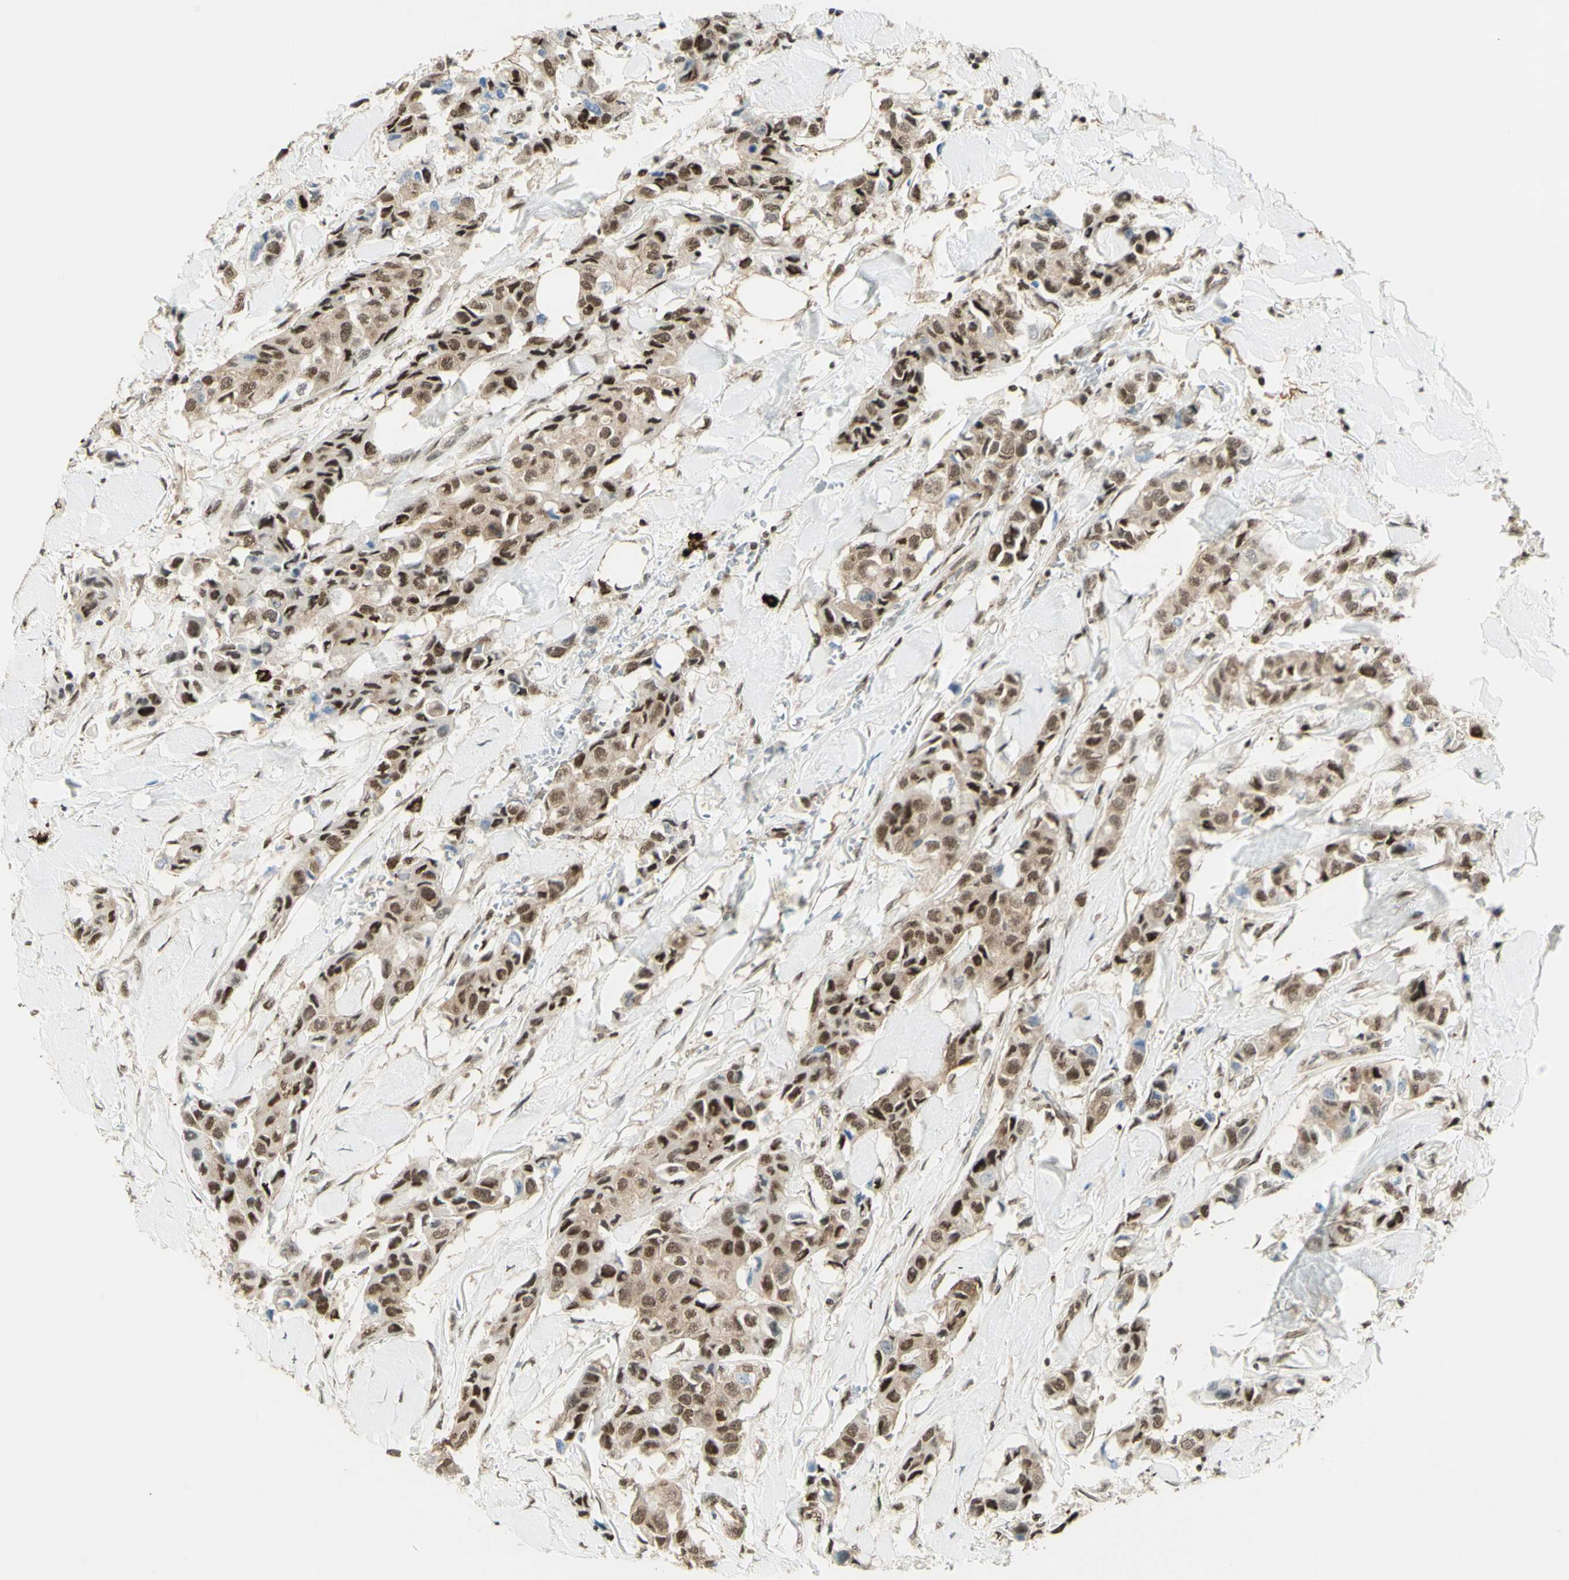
{"staining": {"intensity": "moderate", "quantity": ">75%", "location": "nuclear"}, "tissue": "breast cancer", "cell_type": "Tumor cells", "image_type": "cancer", "snomed": [{"axis": "morphology", "description": "Duct carcinoma"}, {"axis": "topography", "description": "Breast"}], "caption": "DAB (3,3'-diaminobenzidine) immunohistochemical staining of breast intraductal carcinoma displays moderate nuclear protein expression in about >75% of tumor cells.", "gene": "ZMYM6", "patient": {"sex": "female", "age": 80}}